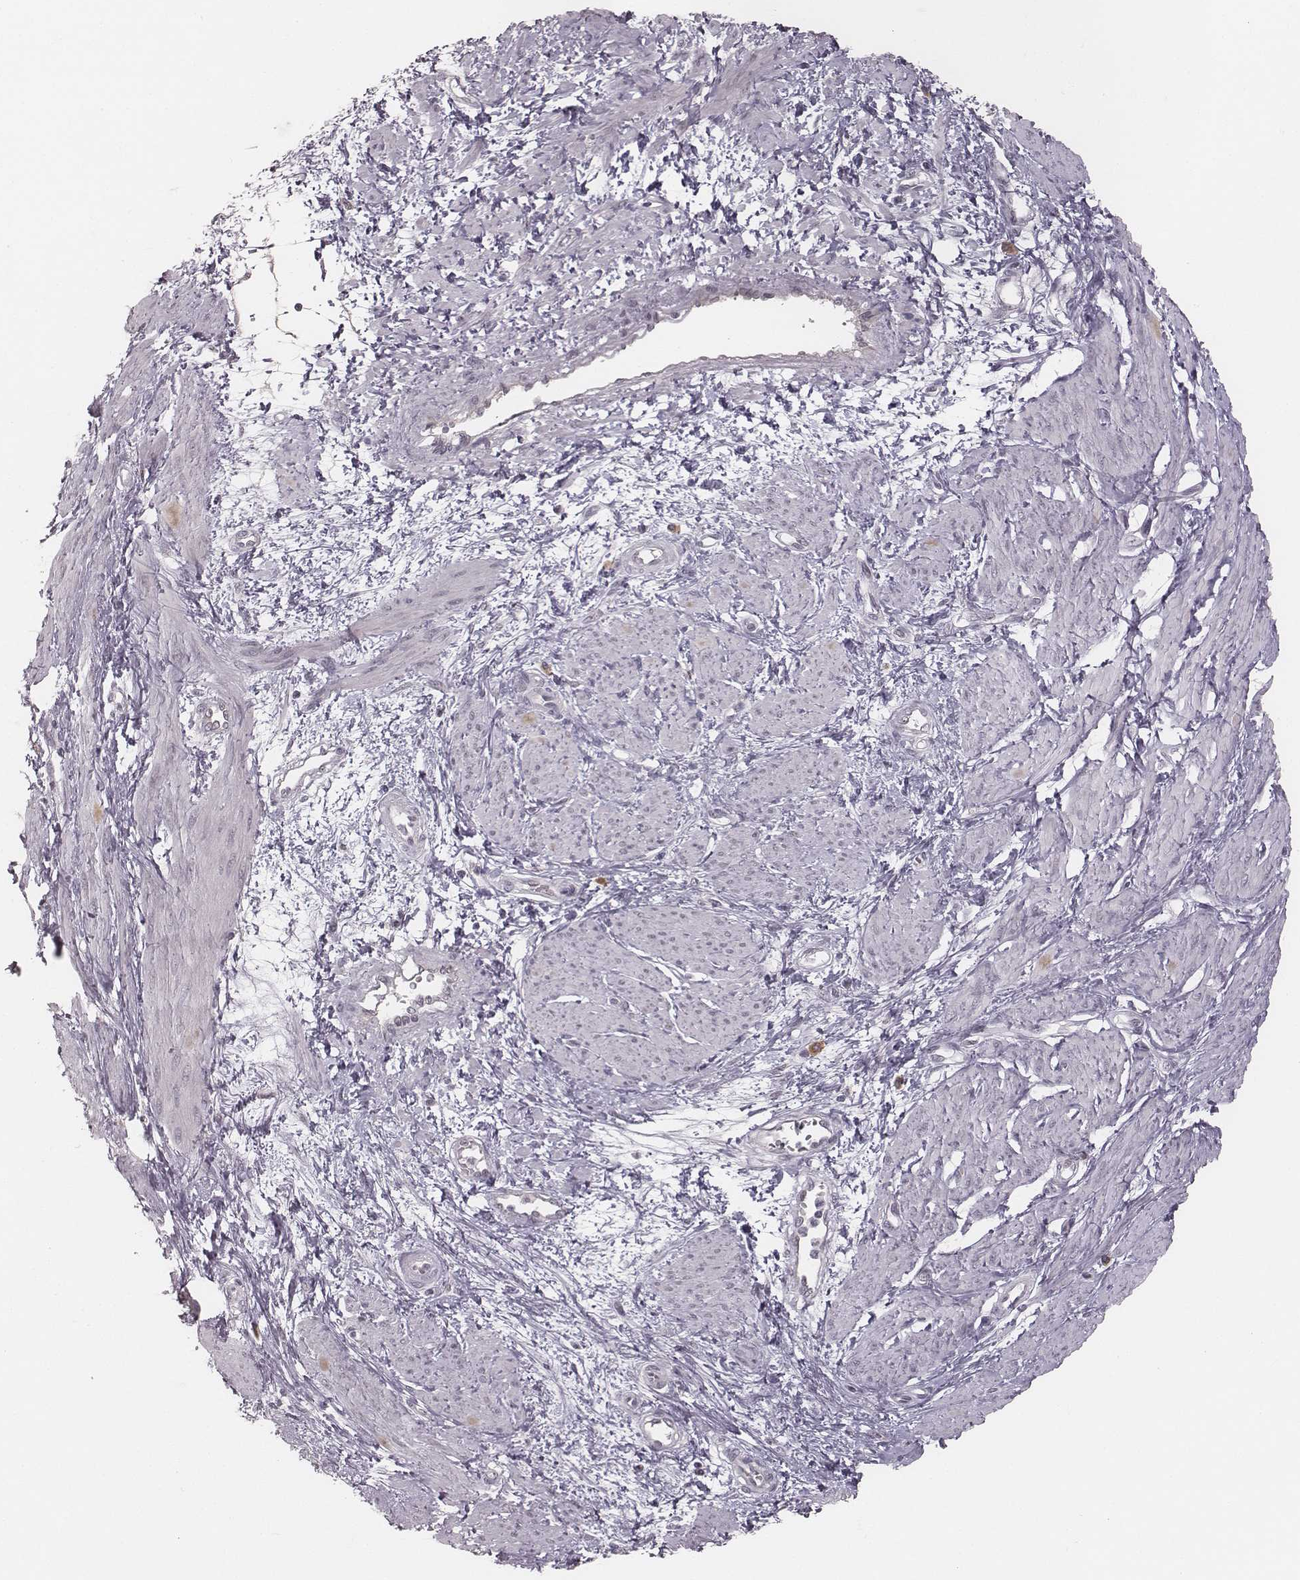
{"staining": {"intensity": "negative", "quantity": "none", "location": "none"}, "tissue": "smooth muscle", "cell_type": "Smooth muscle cells", "image_type": "normal", "snomed": [{"axis": "morphology", "description": "Normal tissue, NOS"}, {"axis": "topography", "description": "Smooth muscle"}, {"axis": "topography", "description": "Uterus"}], "caption": "High power microscopy micrograph of an immunohistochemistry (IHC) histopathology image of benign smooth muscle, revealing no significant staining in smooth muscle cells.", "gene": "RPGRIP1", "patient": {"sex": "female", "age": 39}}